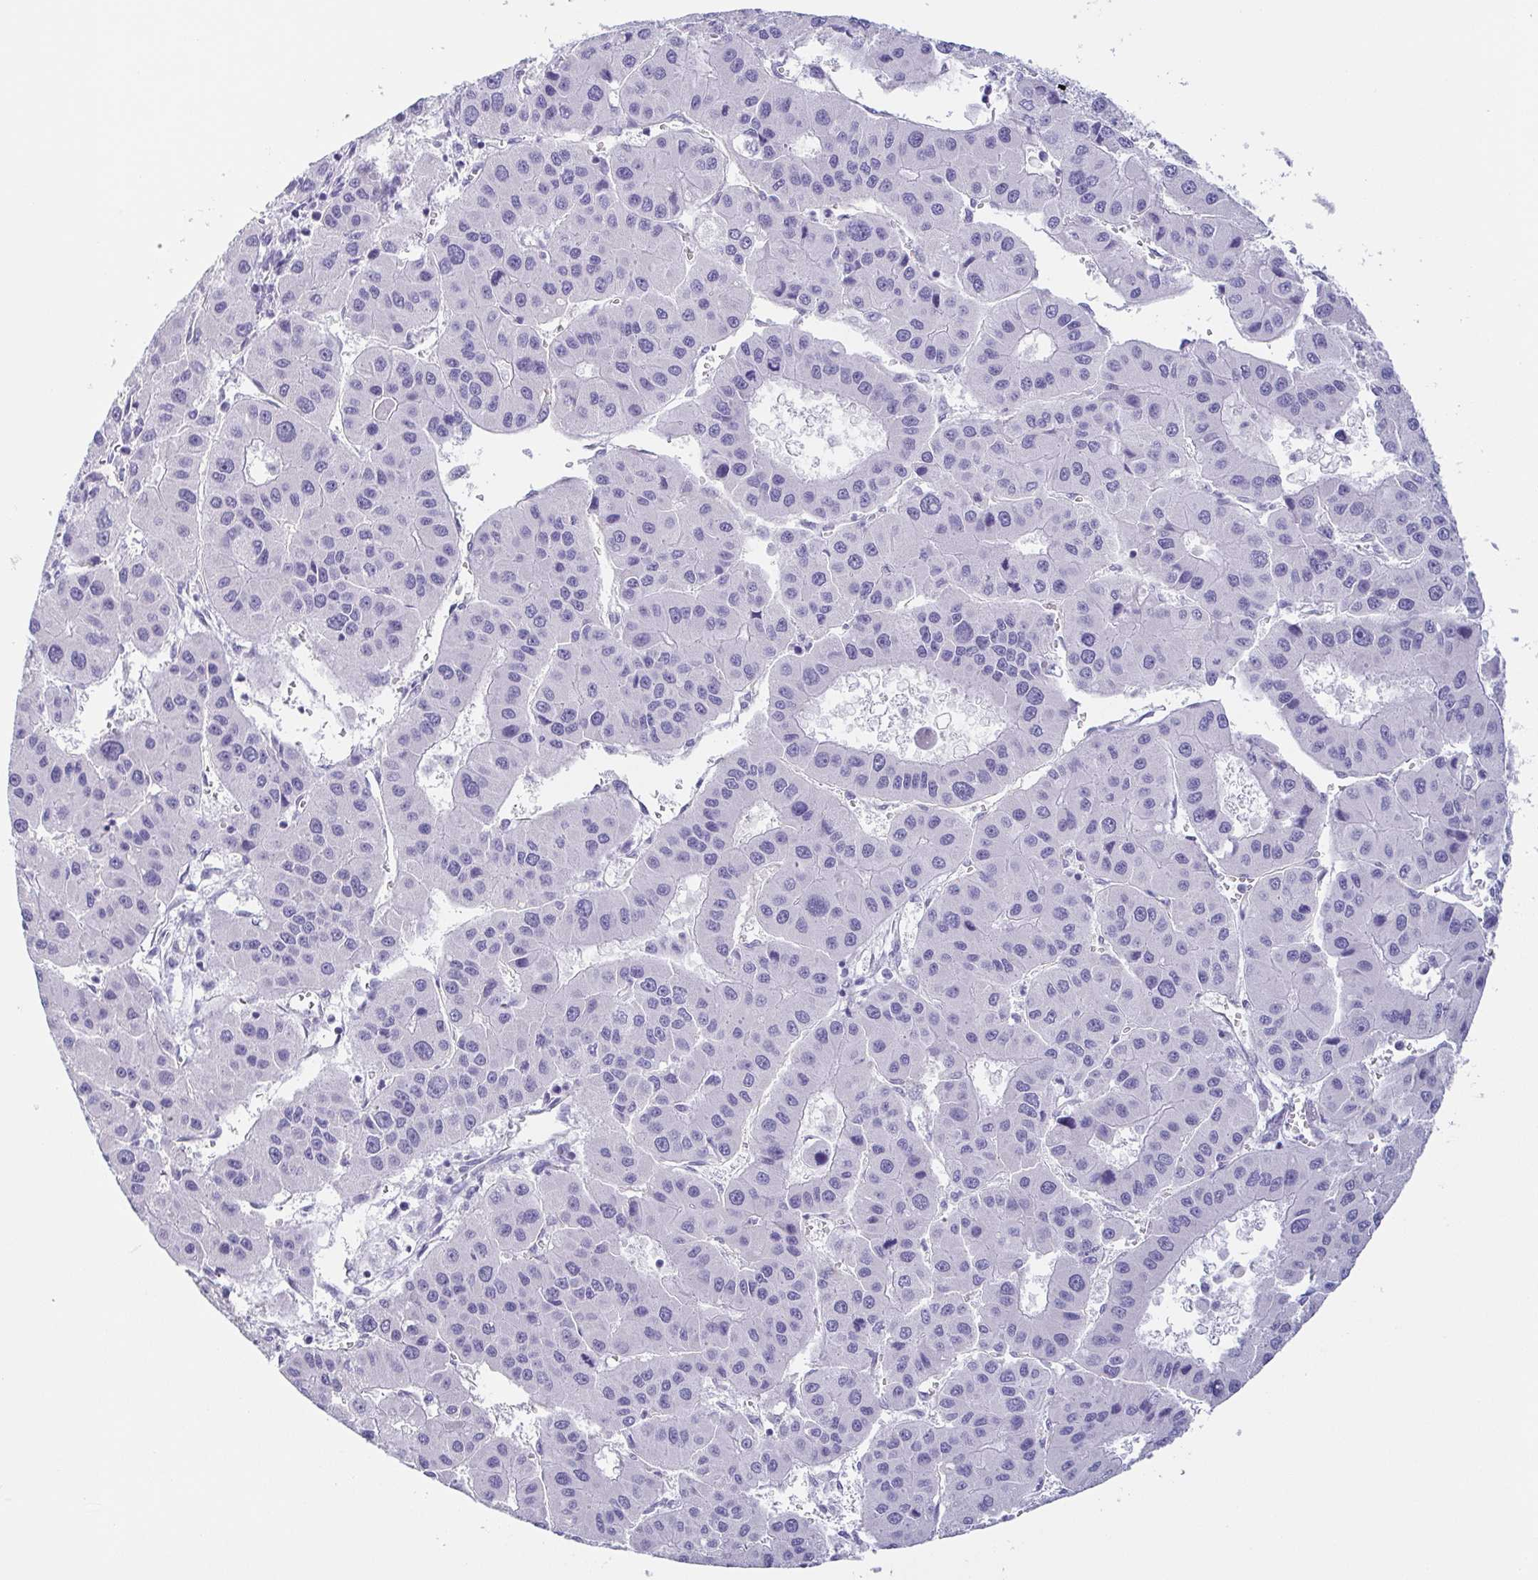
{"staining": {"intensity": "negative", "quantity": "none", "location": "none"}, "tissue": "liver cancer", "cell_type": "Tumor cells", "image_type": "cancer", "snomed": [{"axis": "morphology", "description": "Carcinoma, Hepatocellular, NOS"}, {"axis": "topography", "description": "Liver"}], "caption": "IHC image of neoplastic tissue: hepatocellular carcinoma (liver) stained with DAB displays no significant protein expression in tumor cells.", "gene": "PRR27", "patient": {"sex": "male", "age": 73}}